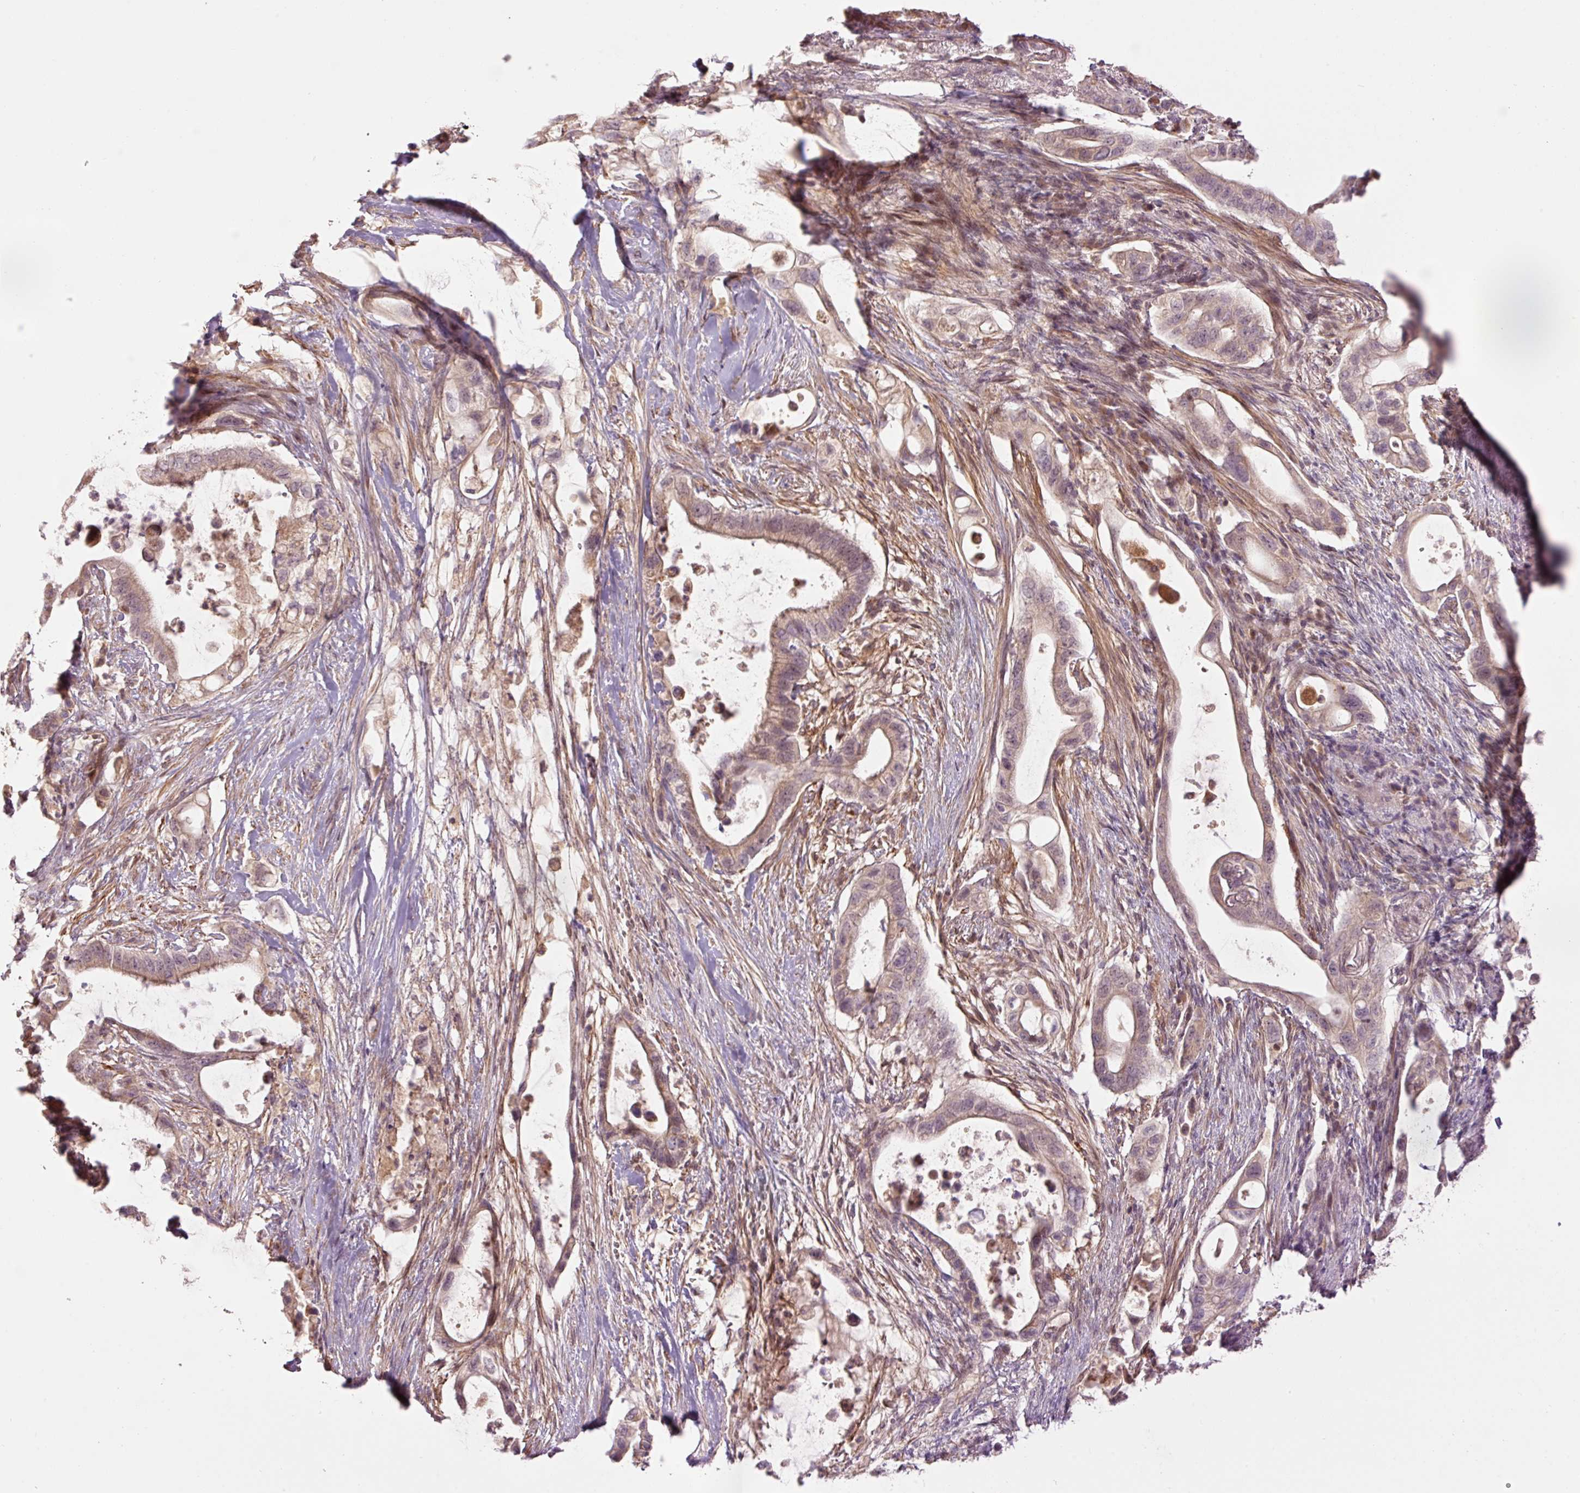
{"staining": {"intensity": "weak", "quantity": ">75%", "location": "cytoplasmic/membranous"}, "tissue": "pancreatic cancer", "cell_type": "Tumor cells", "image_type": "cancer", "snomed": [{"axis": "morphology", "description": "Adenocarcinoma, NOS"}, {"axis": "topography", "description": "Pancreas"}], "caption": "IHC (DAB) staining of pancreatic cancer (adenocarcinoma) exhibits weak cytoplasmic/membranous protein staining in about >75% of tumor cells.", "gene": "SLC29A3", "patient": {"sex": "female", "age": 72}}